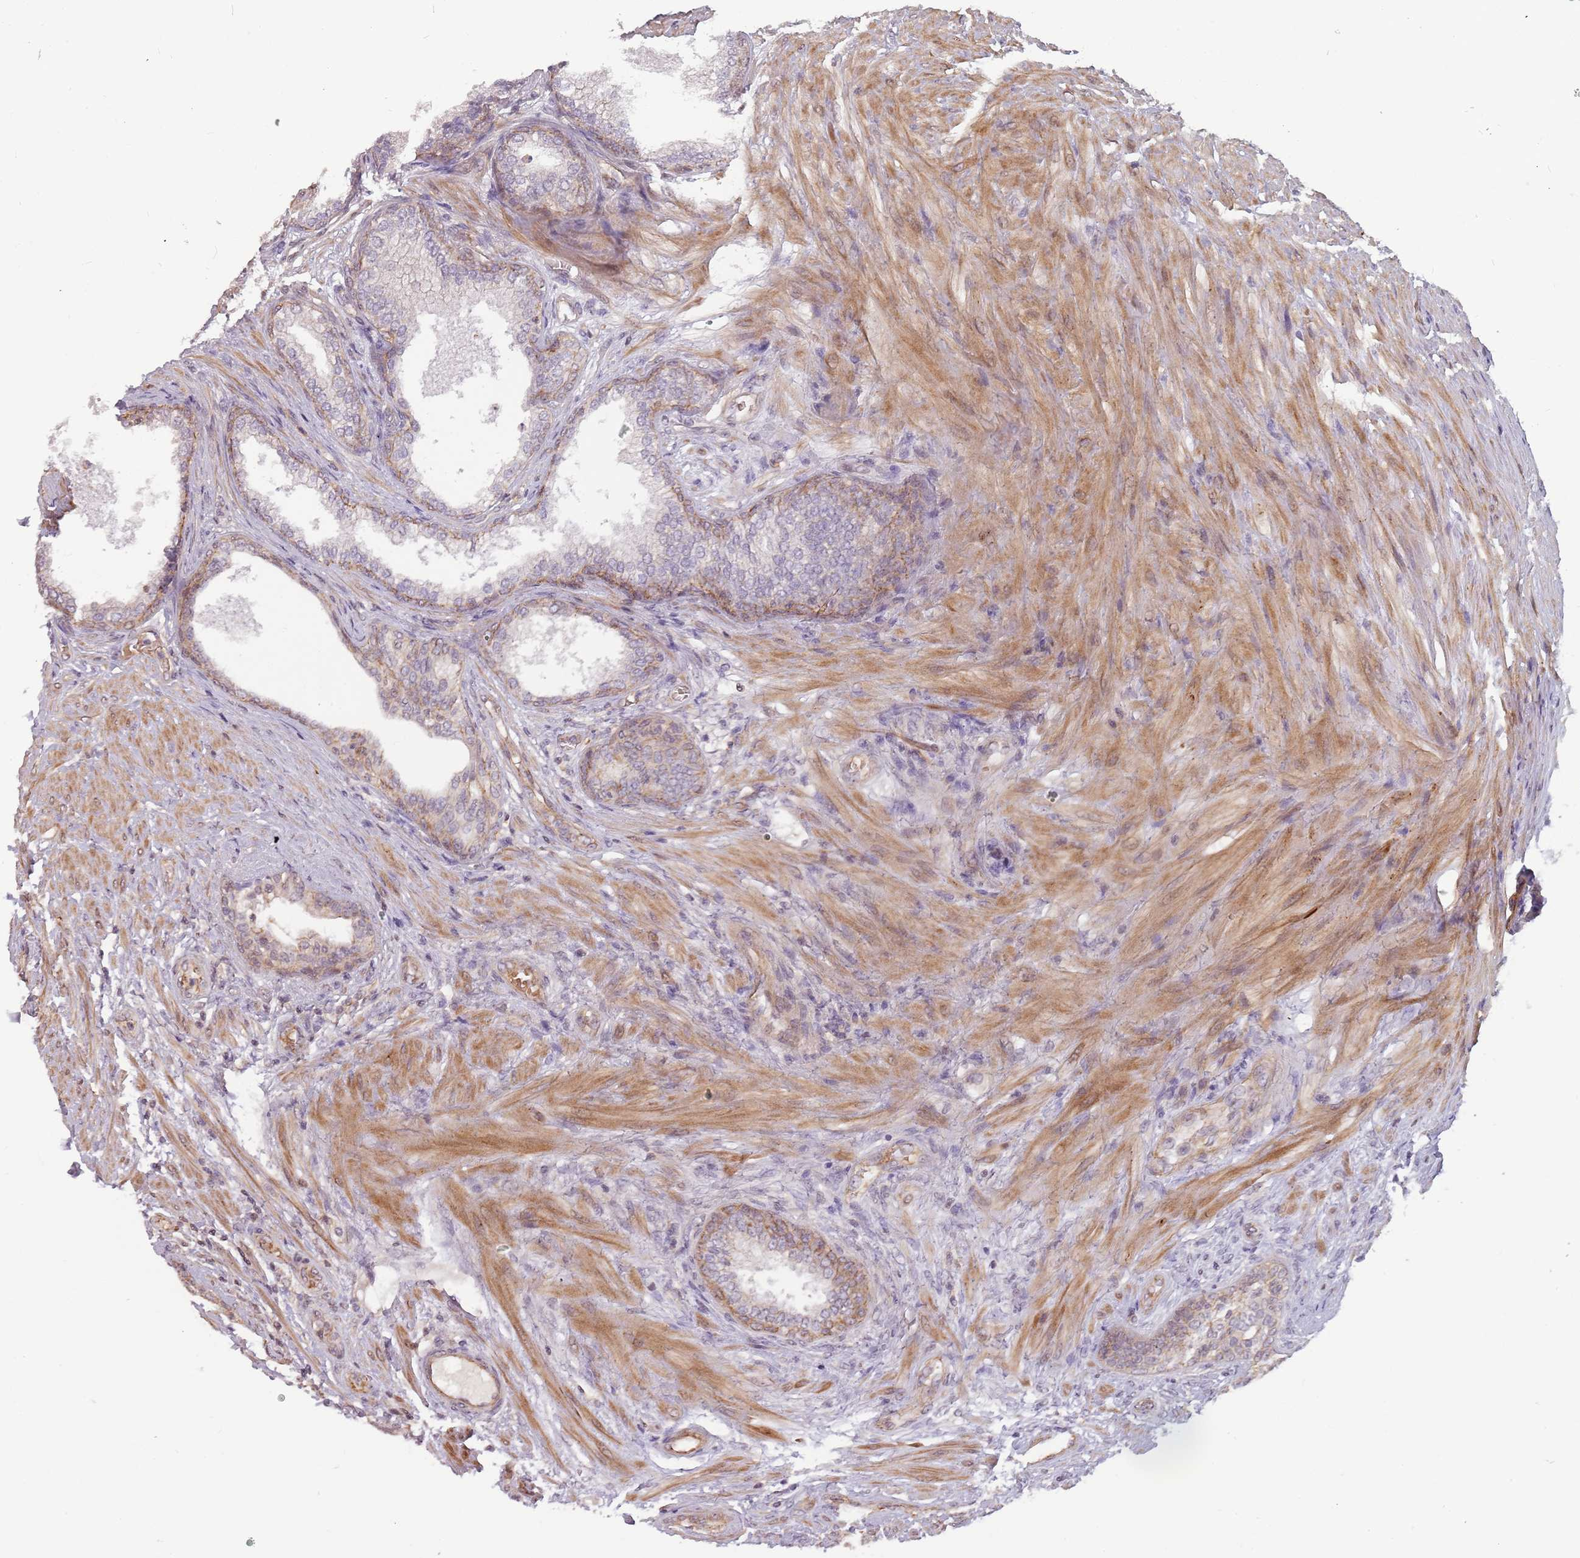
{"staining": {"intensity": "moderate", "quantity": "<25%", "location": "cytoplasmic/membranous"}, "tissue": "prostate", "cell_type": "Glandular cells", "image_type": "normal", "snomed": [{"axis": "morphology", "description": "Normal tissue, NOS"}, {"axis": "topography", "description": "Prostate"}], "caption": "IHC of normal human prostate exhibits low levels of moderate cytoplasmic/membranous positivity in approximately <25% of glandular cells.", "gene": "PPP1R14C", "patient": {"sex": "male", "age": 76}}